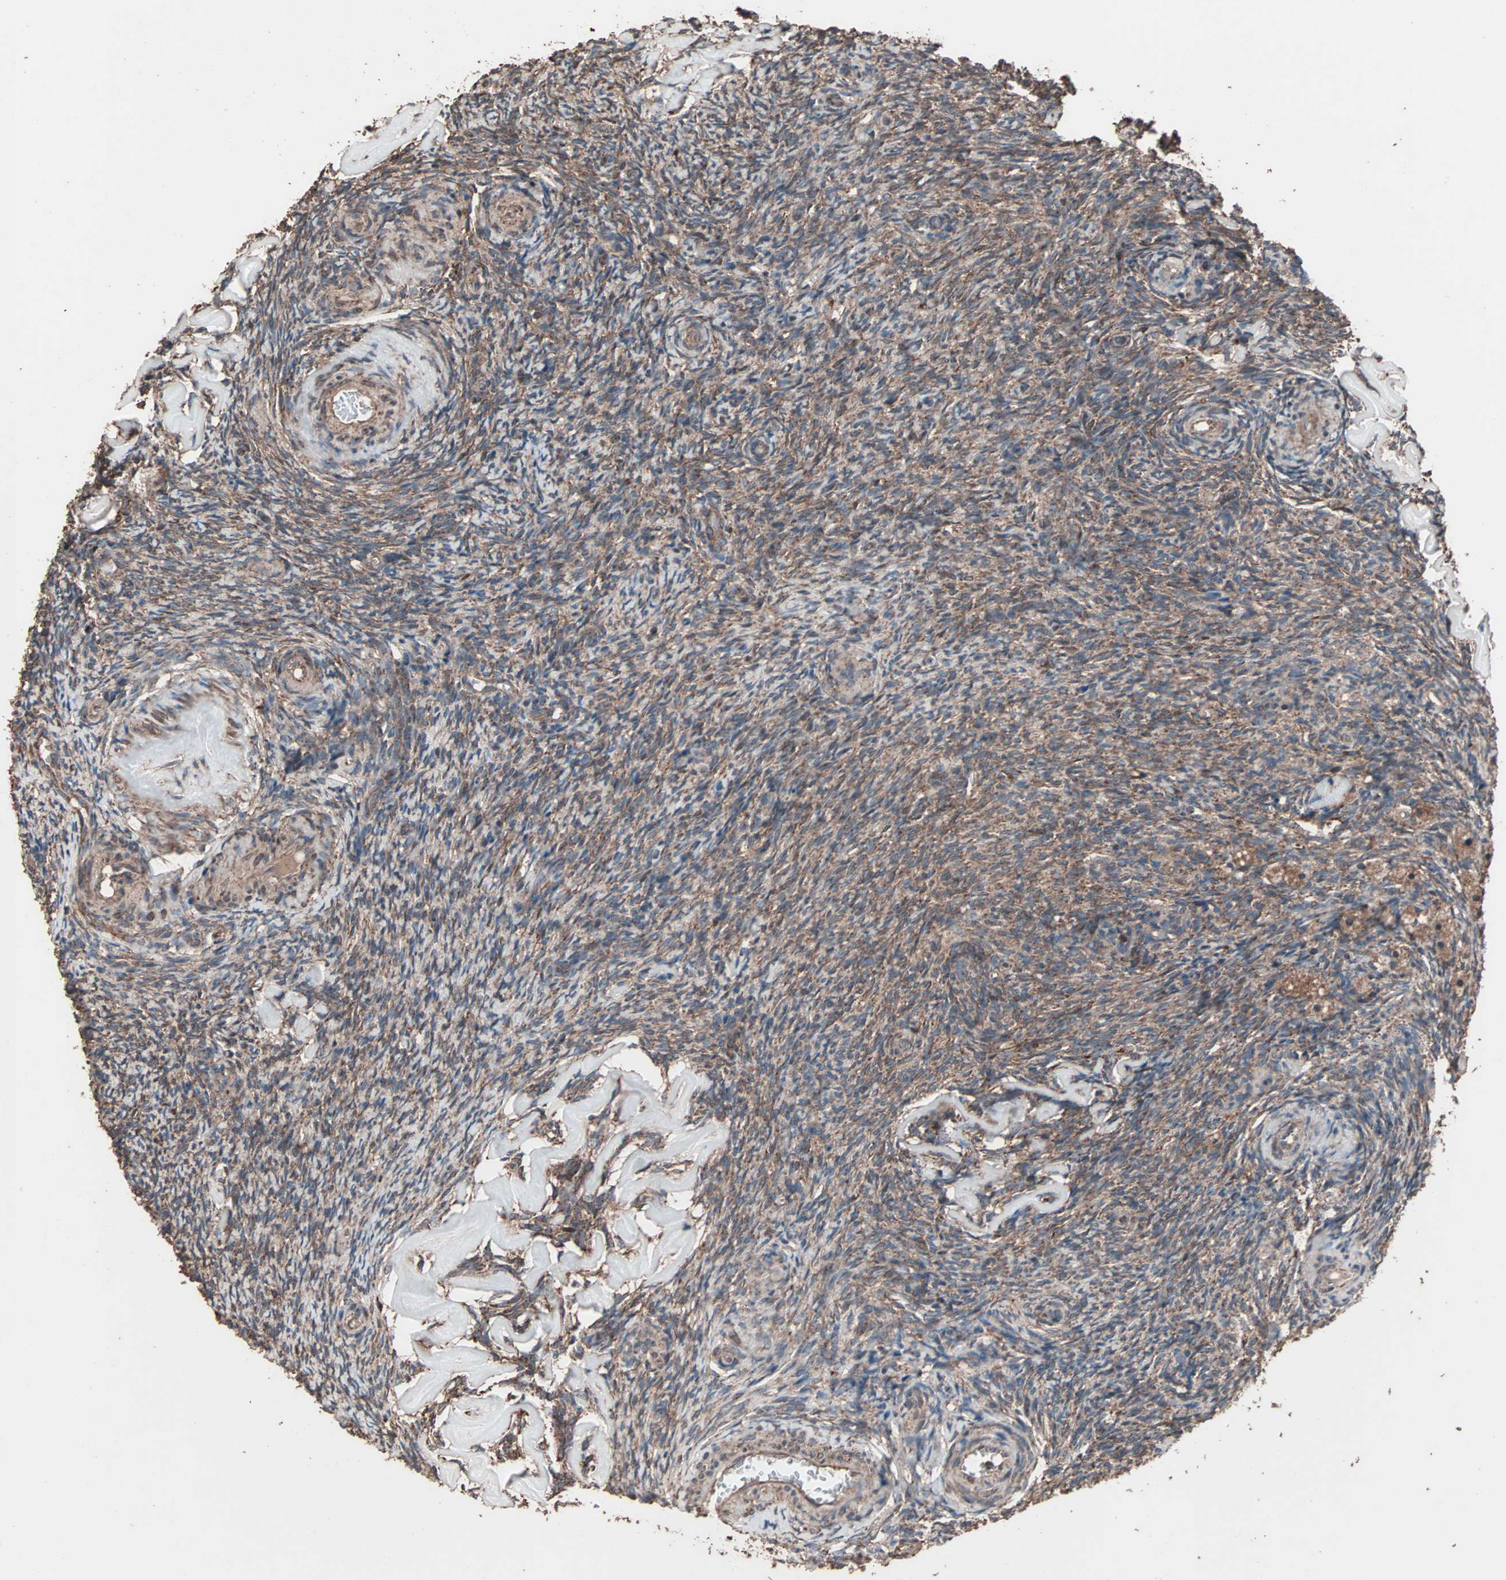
{"staining": {"intensity": "moderate", "quantity": ">75%", "location": "cytoplasmic/membranous"}, "tissue": "ovary", "cell_type": "Ovarian stroma cells", "image_type": "normal", "snomed": [{"axis": "morphology", "description": "Normal tissue, NOS"}, {"axis": "topography", "description": "Ovary"}], "caption": "Brown immunohistochemical staining in normal ovary displays moderate cytoplasmic/membranous expression in about >75% of ovarian stroma cells.", "gene": "MRPL2", "patient": {"sex": "female", "age": 60}}